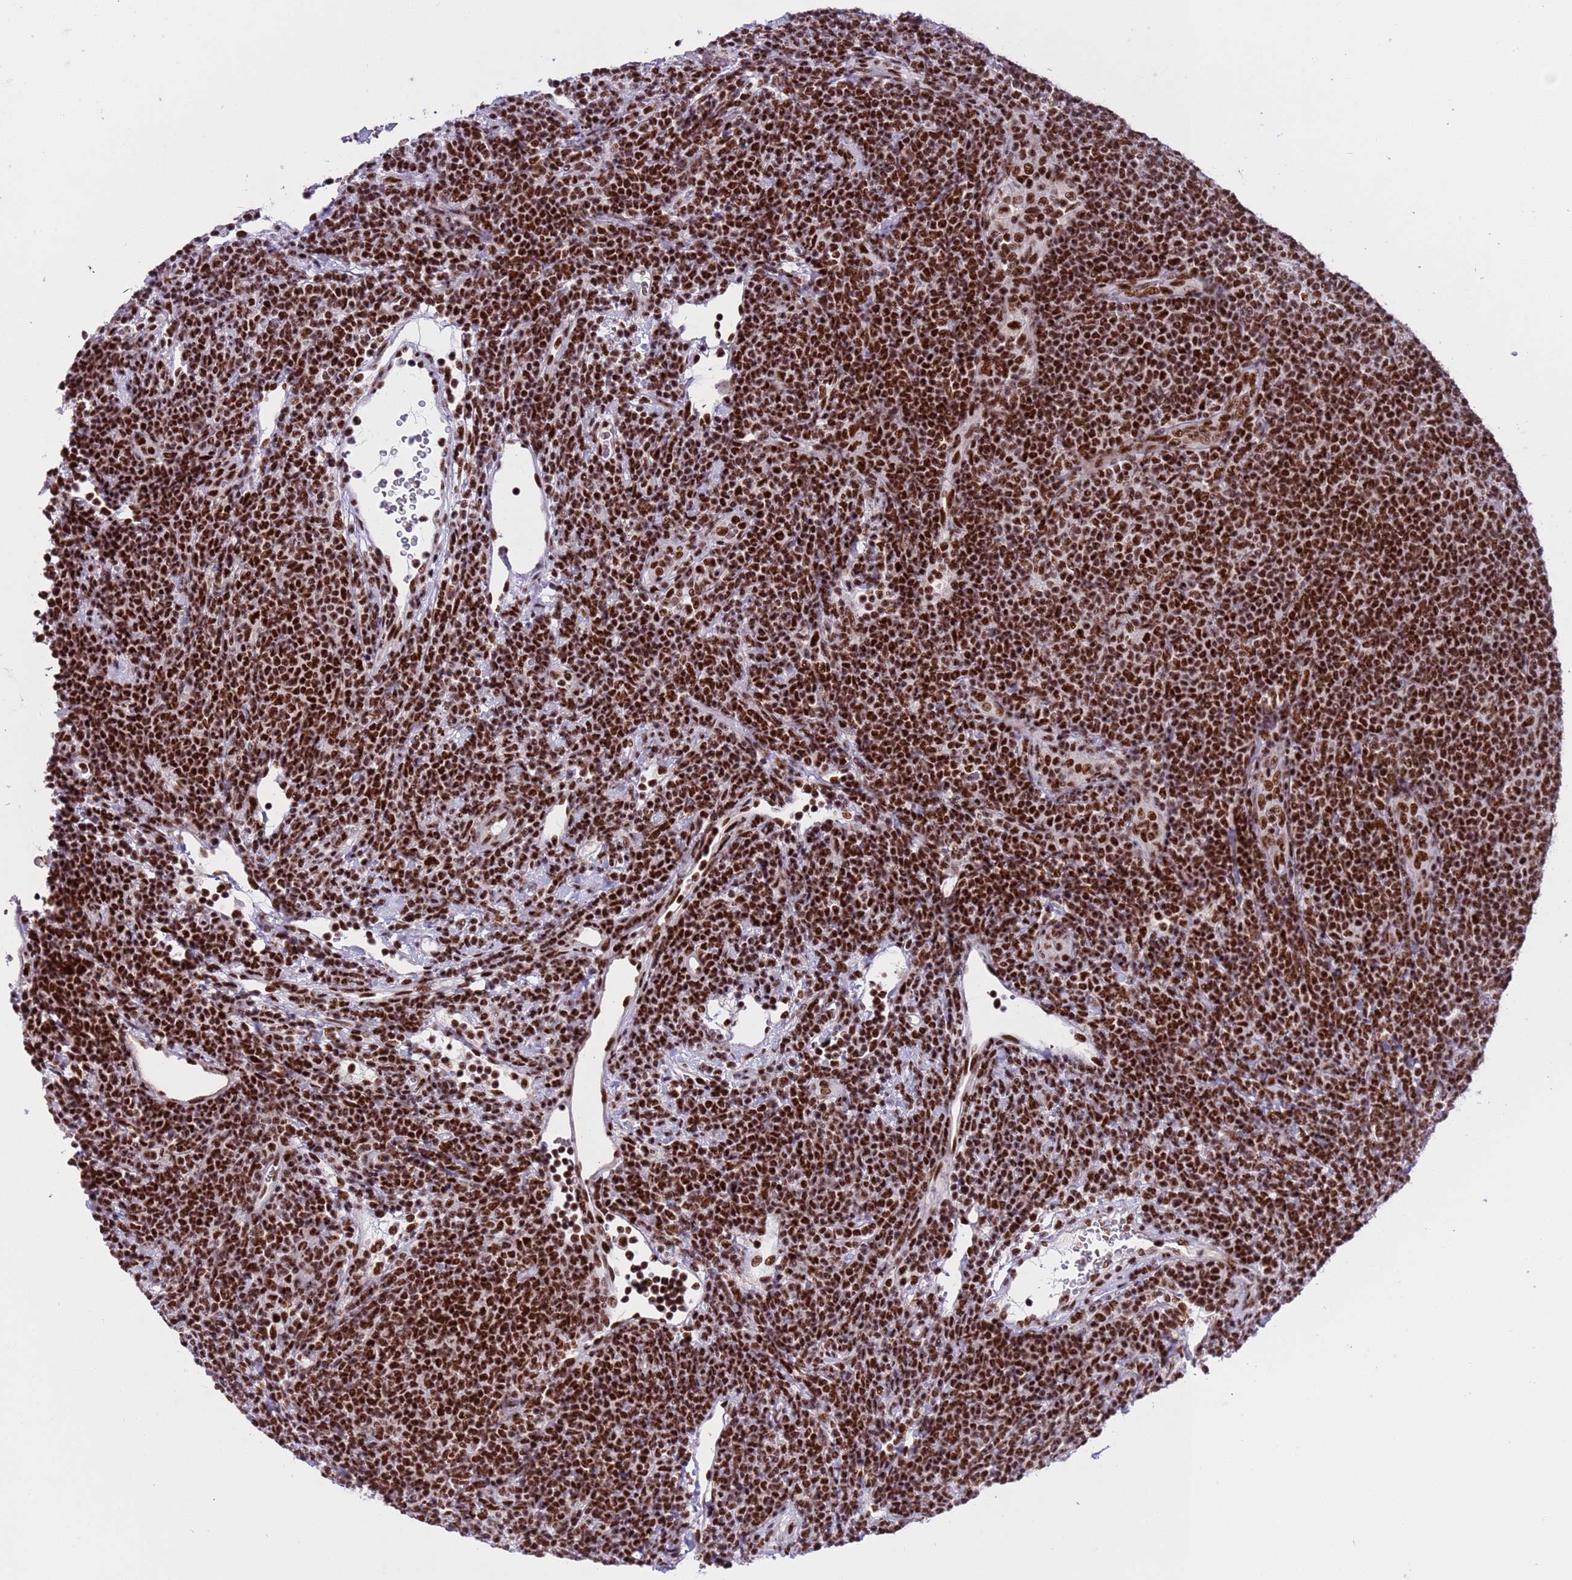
{"staining": {"intensity": "strong", "quantity": ">75%", "location": "nuclear"}, "tissue": "lymphoma", "cell_type": "Tumor cells", "image_type": "cancer", "snomed": [{"axis": "morphology", "description": "Malignant lymphoma, non-Hodgkin's type, Low grade"}, {"axis": "topography", "description": "Lymph node"}], "caption": "Immunohistochemistry (IHC) of low-grade malignant lymphoma, non-Hodgkin's type reveals high levels of strong nuclear positivity in approximately >75% of tumor cells. (Stains: DAB in brown, nuclei in blue, Microscopy: brightfield microscopy at high magnification).", "gene": "THOC2", "patient": {"sex": "male", "age": 66}}